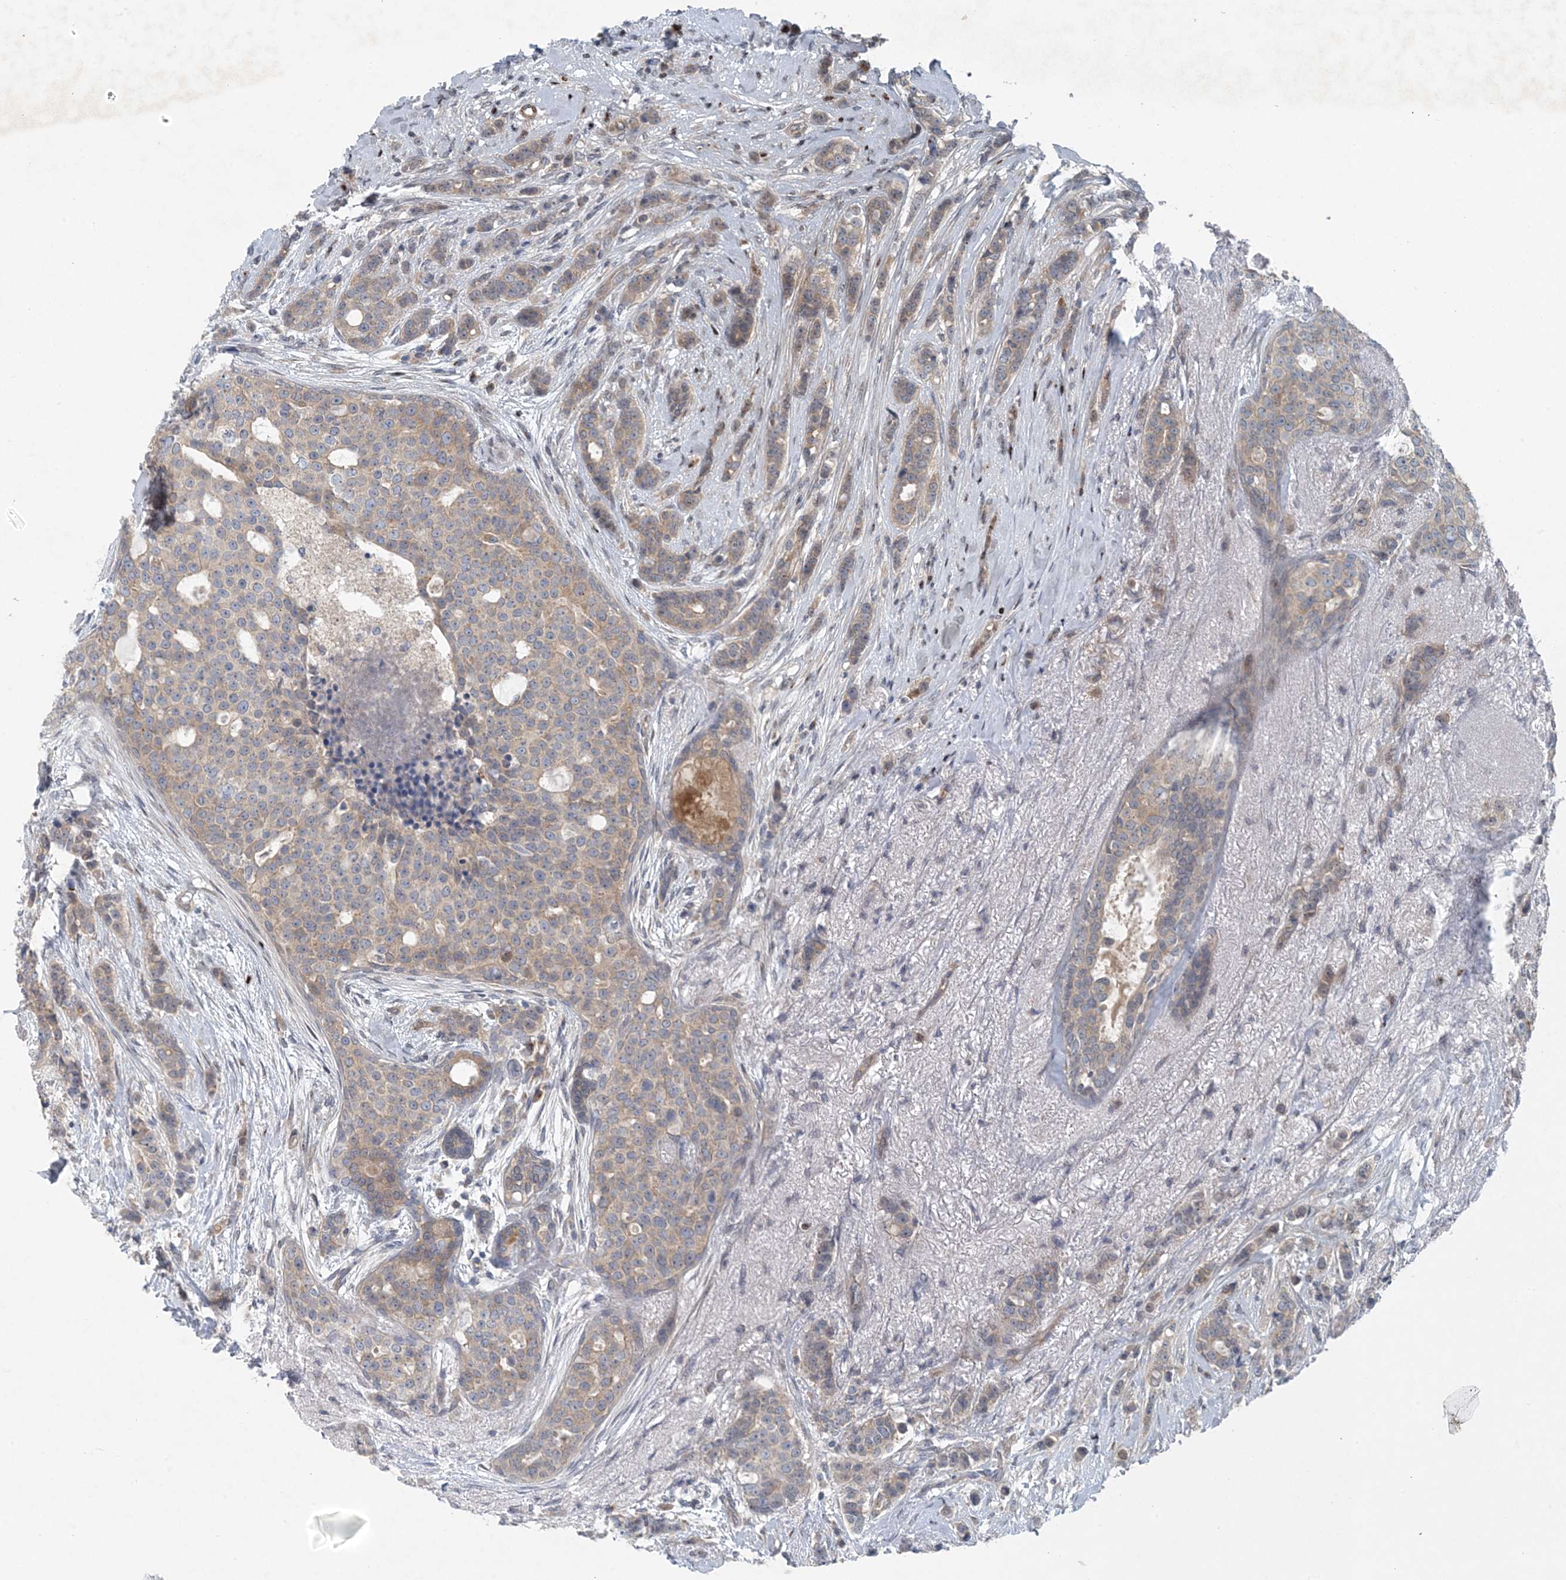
{"staining": {"intensity": "weak", "quantity": "25%-75%", "location": "cytoplasmic/membranous"}, "tissue": "breast cancer", "cell_type": "Tumor cells", "image_type": "cancer", "snomed": [{"axis": "morphology", "description": "Lobular carcinoma"}, {"axis": "topography", "description": "Breast"}], "caption": "Immunohistochemical staining of human lobular carcinoma (breast) demonstrates low levels of weak cytoplasmic/membranous protein expression in approximately 25%-75% of tumor cells.", "gene": "HIKESHI", "patient": {"sex": "female", "age": 51}}